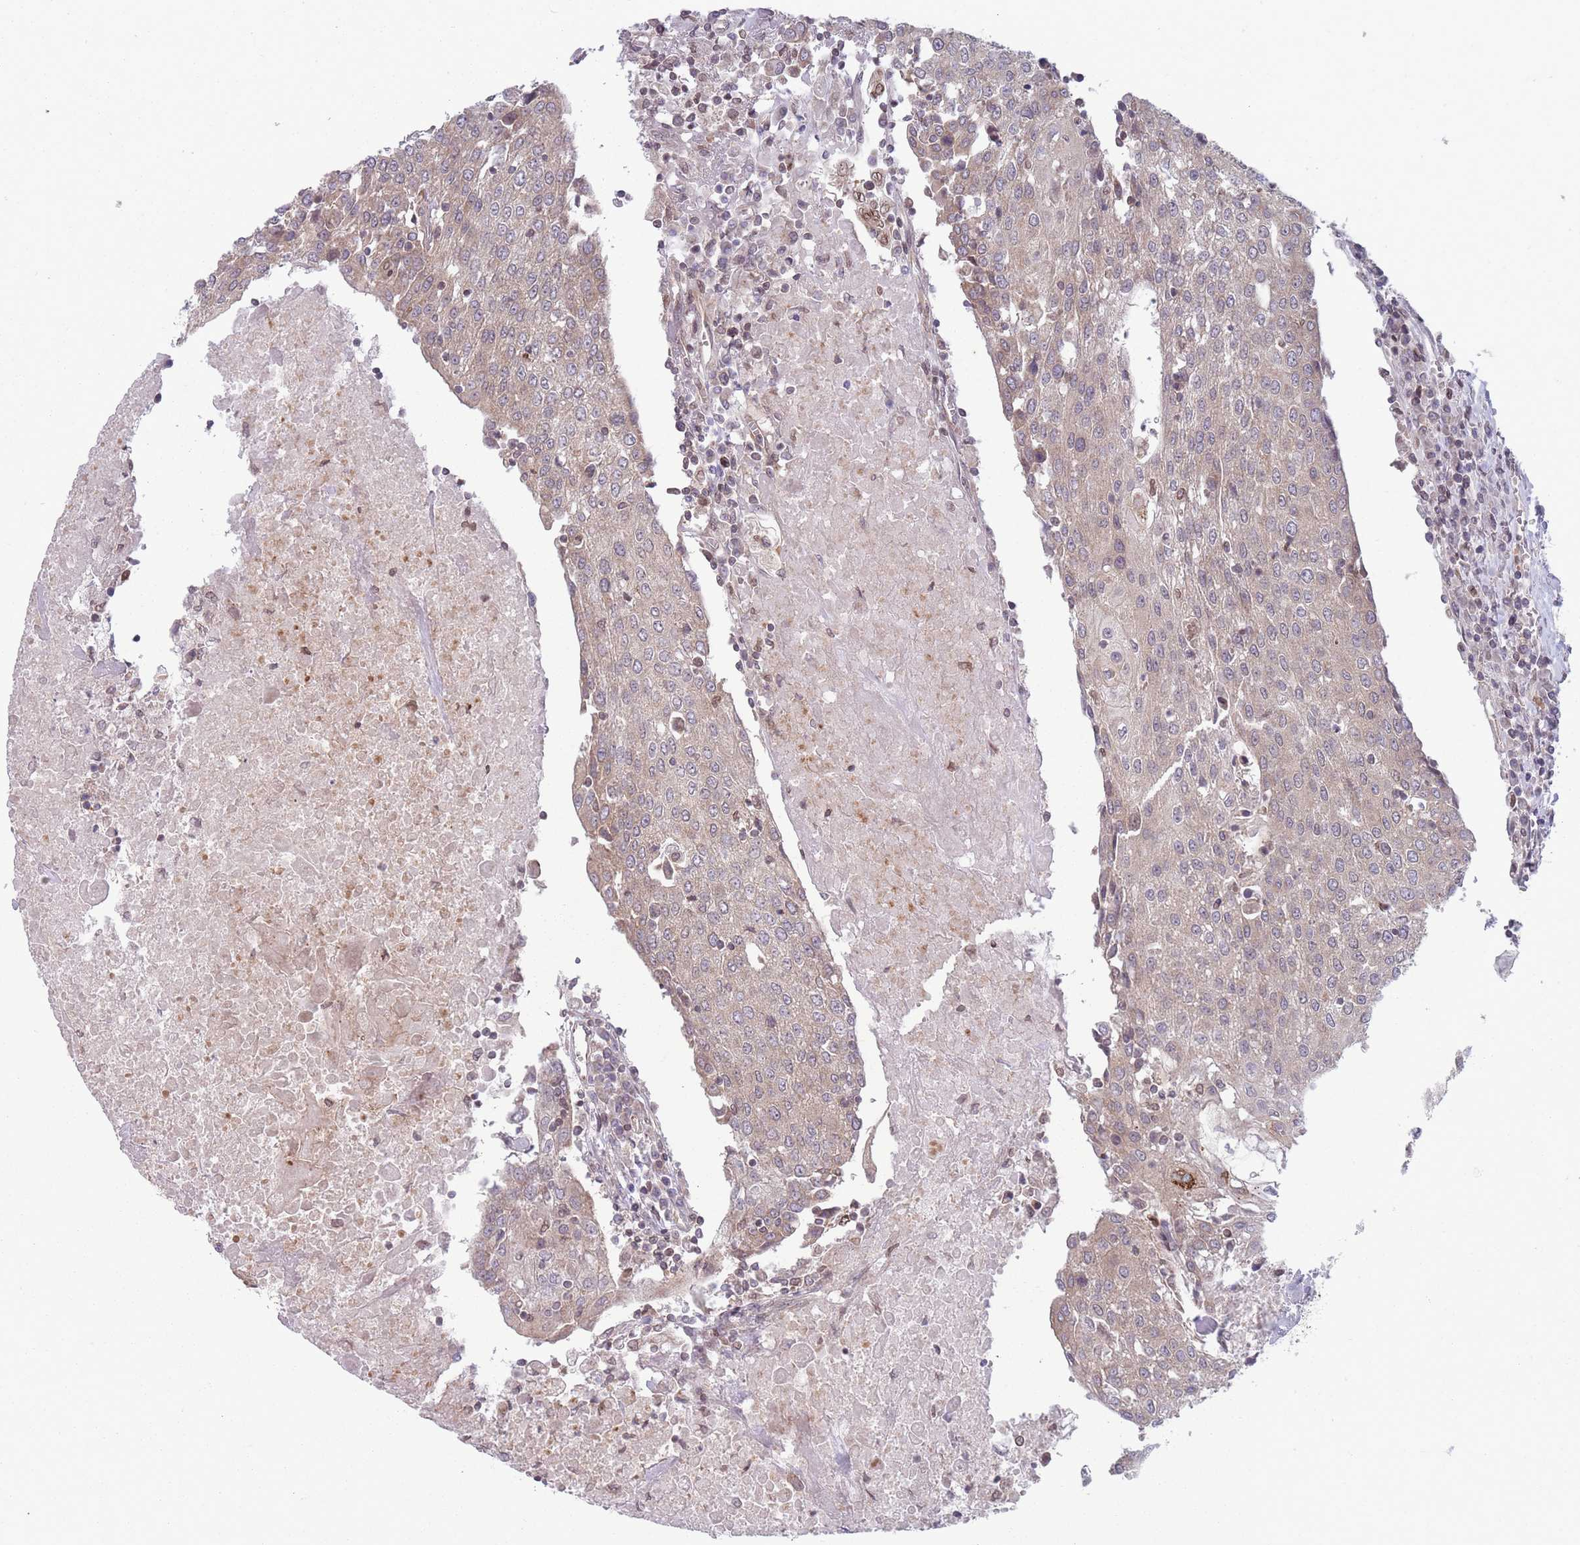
{"staining": {"intensity": "weak", "quantity": ">75%", "location": "cytoplasmic/membranous"}, "tissue": "urothelial cancer", "cell_type": "Tumor cells", "image_type": "cancer", "snomed": [{"axis": "morphology", "description": "Urothelial carcinoma, High grade"}, {"axis": "topography", "description": "Urinary bladder"}], "caption": "Approximately >75% of tumor cells in urothelial carcinoma (high-grade) exhibit weak cytoplasmic/membranous protein expression as visualized by brown immunohistochemical staining.", "gene": "VRK2", "patient": {"sex": "female", "age": 85}}